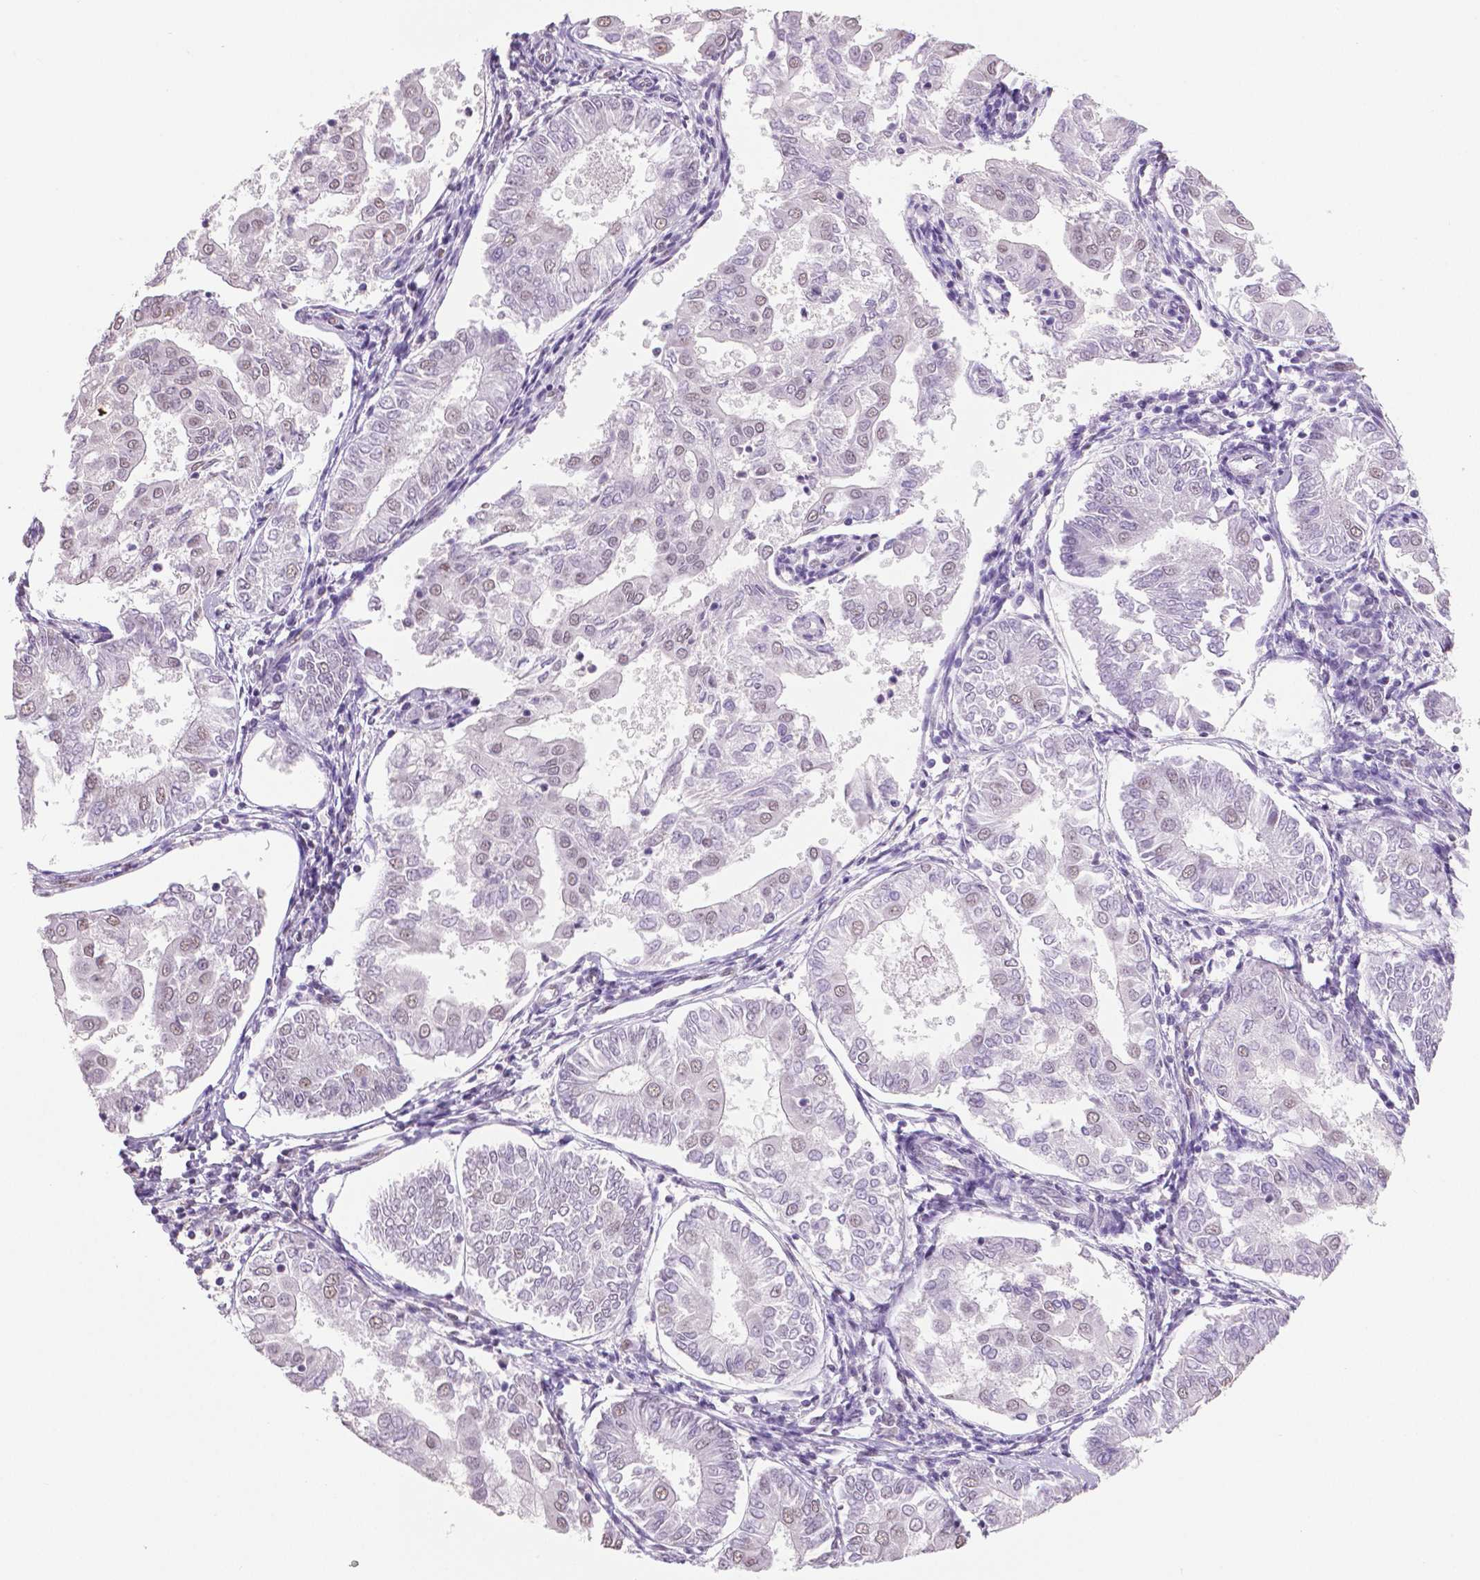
{"staining": {"intensity": "negative", "quantity": "none", "location": "none"}, "tissue": "endometrial cancer", "cell_type": "Tumor cells", "image_type": "cancer", "snomed": [{"axis": "morphology", "description": "Adenocarcinoma, NOS"}, {"axis": "topography", "description": "Endometrium"}], "caption": "A micrograph of endometrial cancer (adenocarcinoma) stained for a protein demonstrates no brown staining in tumor cells.", "gene": "IGF2BP1", "patient": {"sex": "female", "age": 68}}